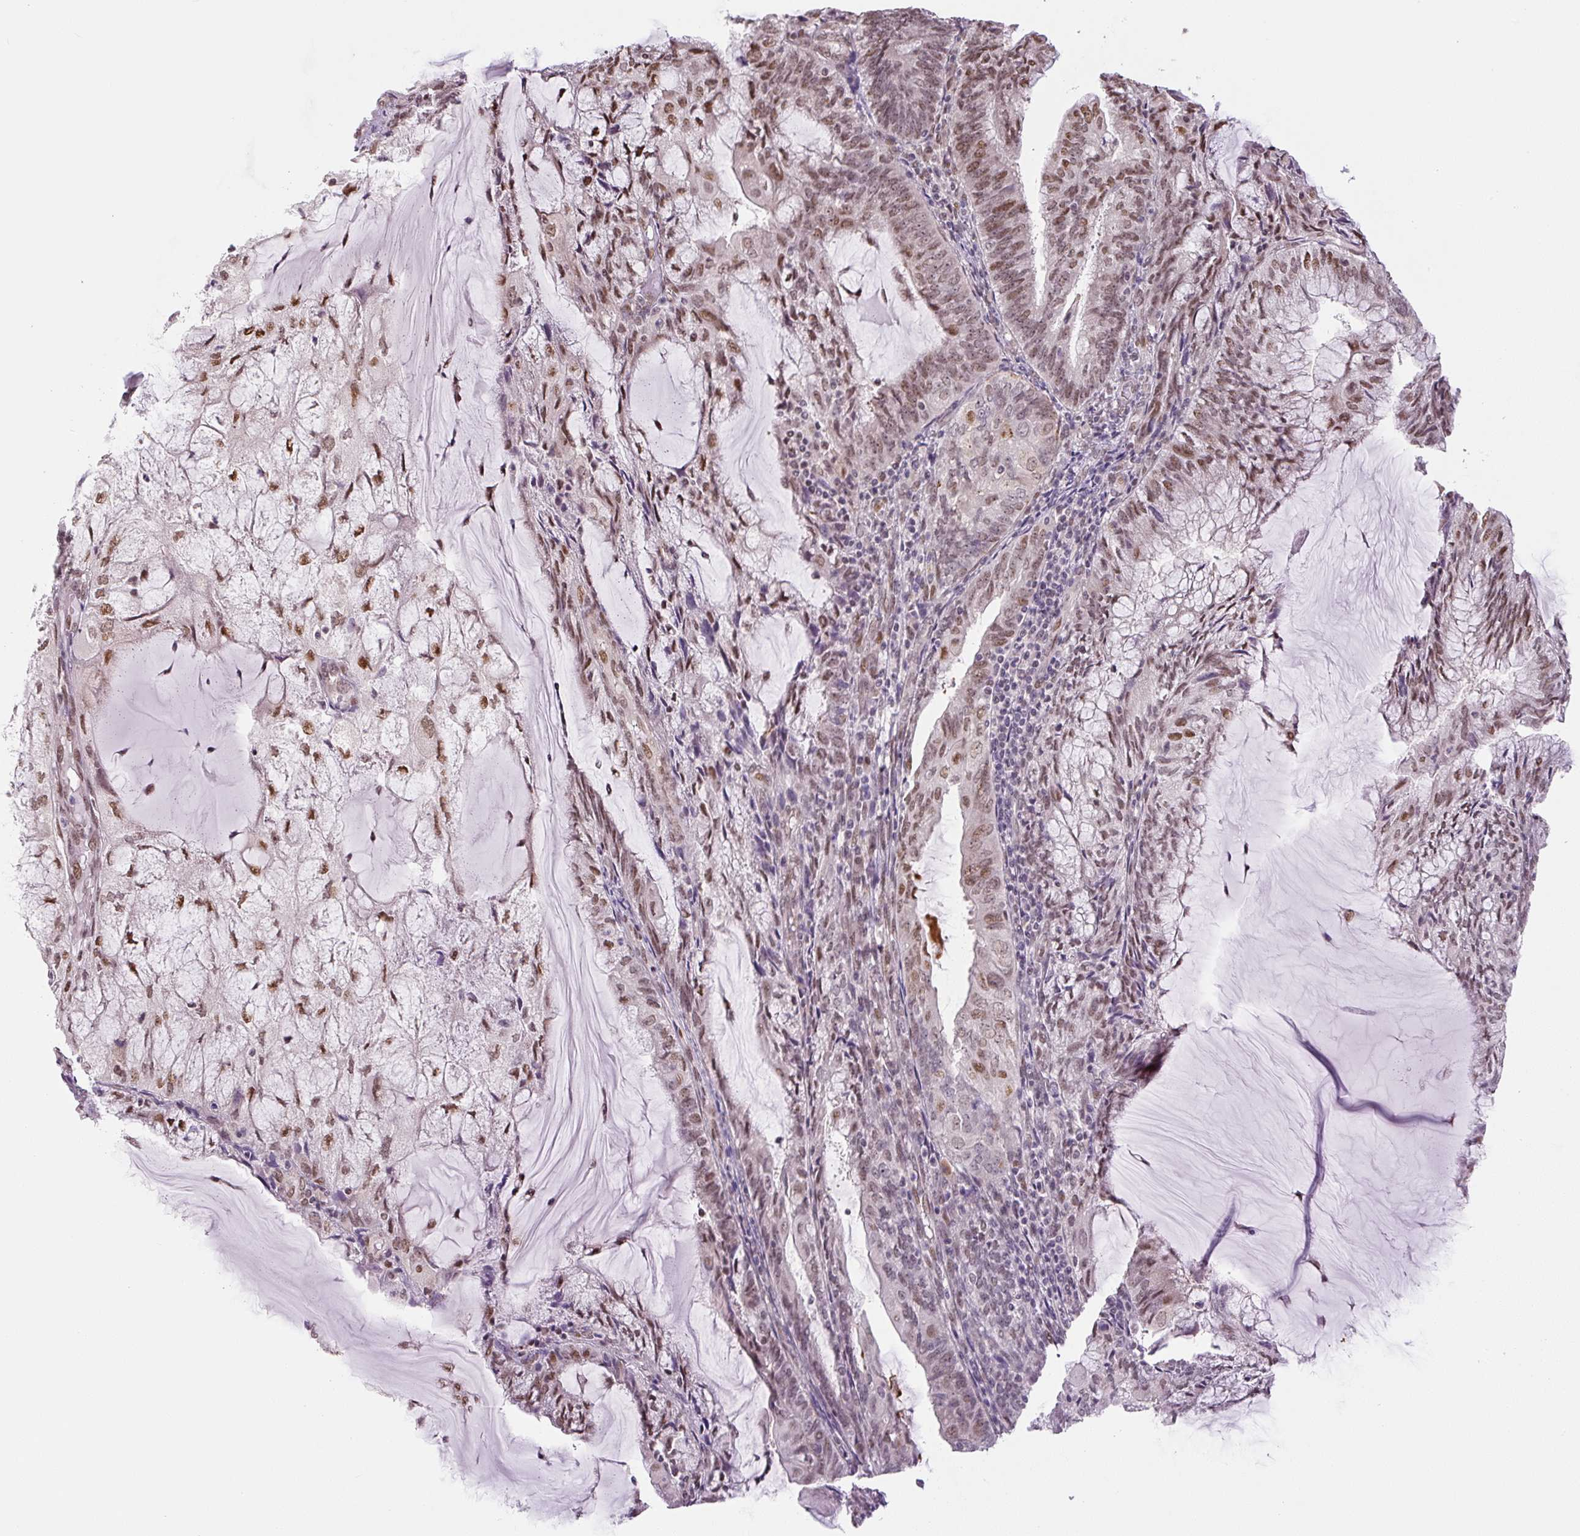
{"staining": {"intensity": "moderate", "quantity": ">75%", "location": "nuclear"}, "tissue": "endometrial cancer", "cell_type": "Tumor cells", "image_type": "cancer", "snomed": [{"axis": "morphology", "description": "Adenocarcinoma, NOS"}, {"axis": "topography", "description": "Endometrium"}], "caption": "Endometrial adenocarcinoma stained with a brown dye displays moderate nuclear positive staining in approximately >75% of tumor cells.", "gene": "TCFL5", "patient": {"sex": "female", "age": 81}}